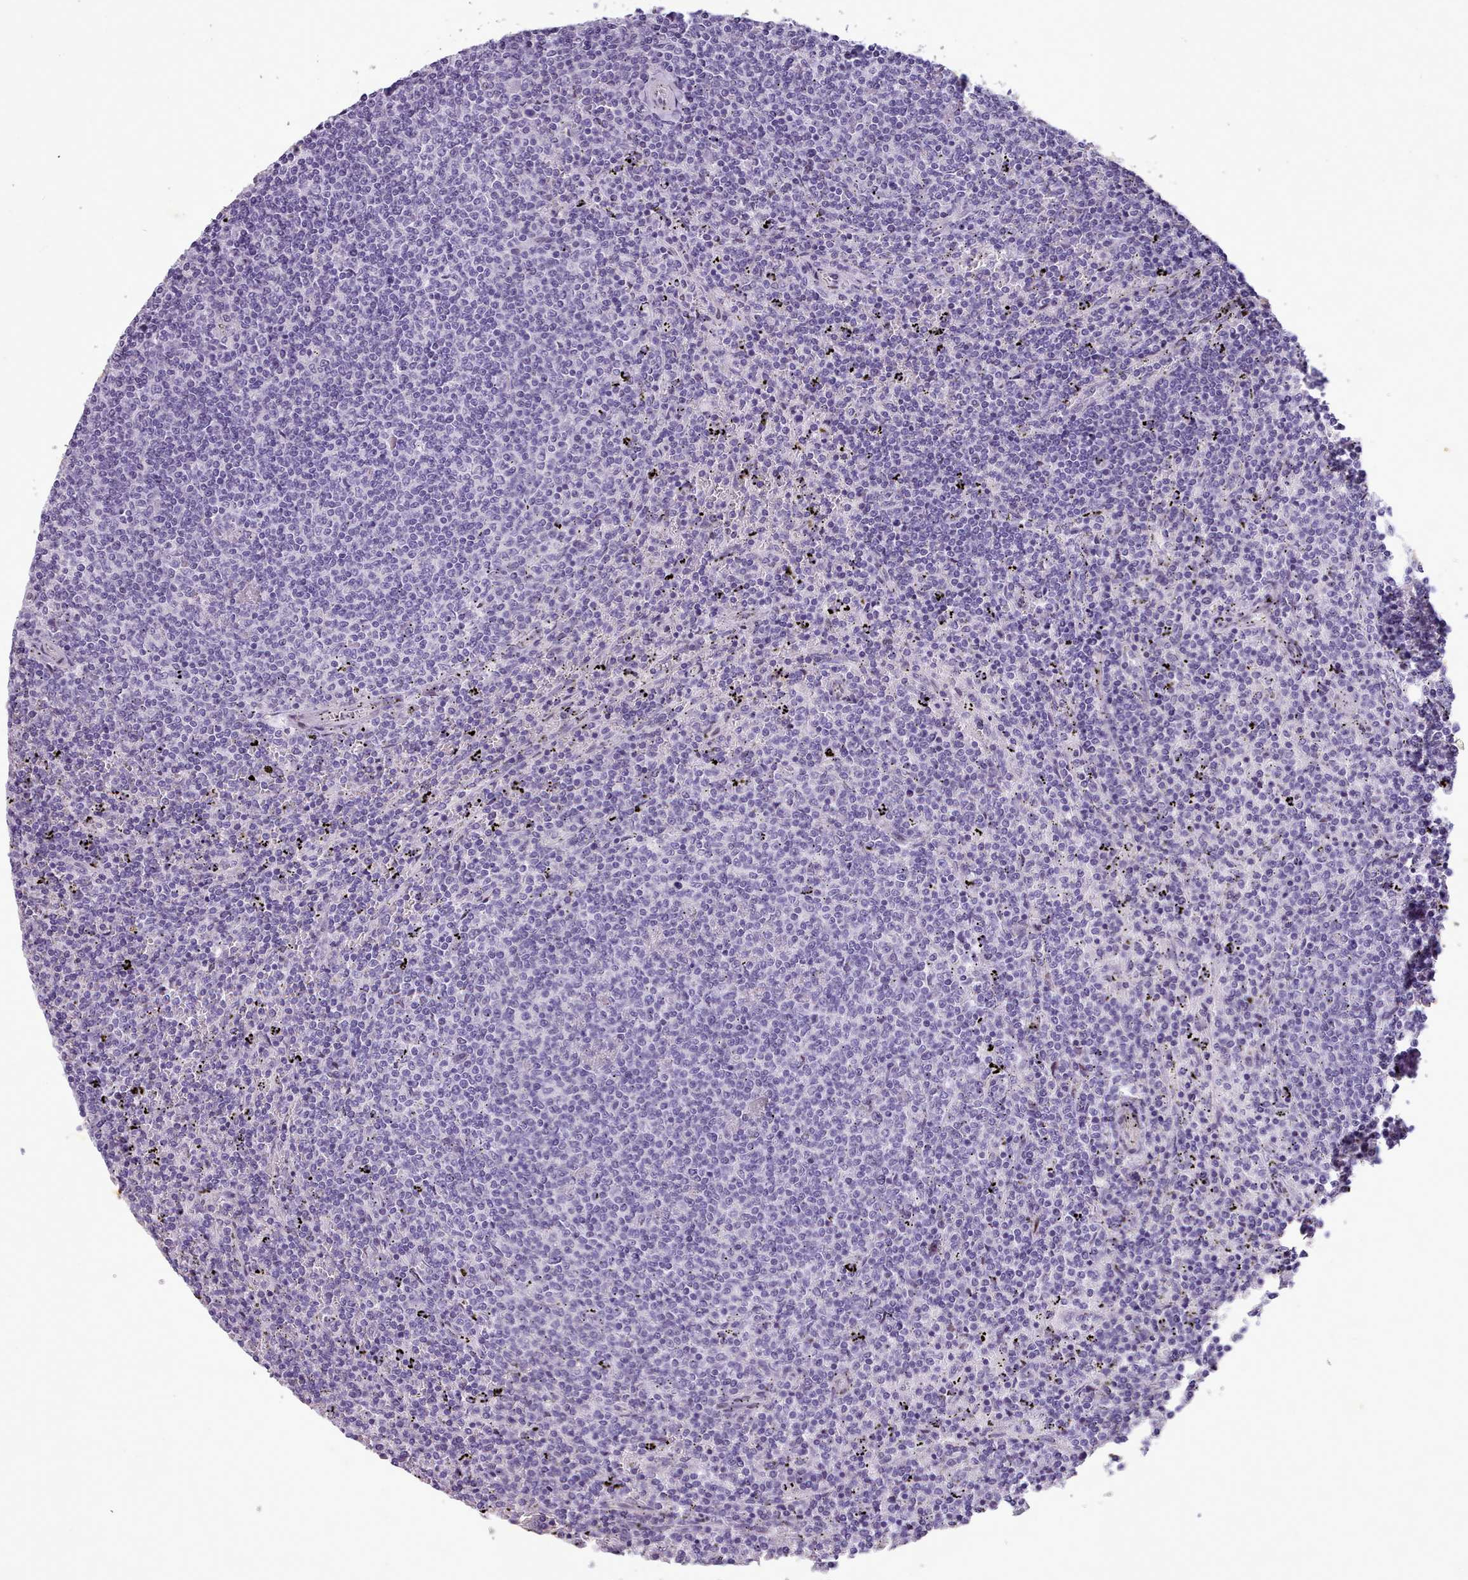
{"staining": {"intensity": "negative", "quantity": "none", "location": "none"}, "tissue": "lymphoma", "cell_type": "Tumor cells", "image_type": "cancer", "snomed": [{"axis": "morphology", "description": "Malignant lymphoma, non-Hodgkin's type, Low grade"}, {"axis": "topography", "description": "Spleen"}], "caption": "Human lymphoma stained for a protein using immunohistochemistry (IHC) exhibits no expression in tumor cells.", "gene": "KCNT2", "patient": {"sex": "female", "age": 50}}